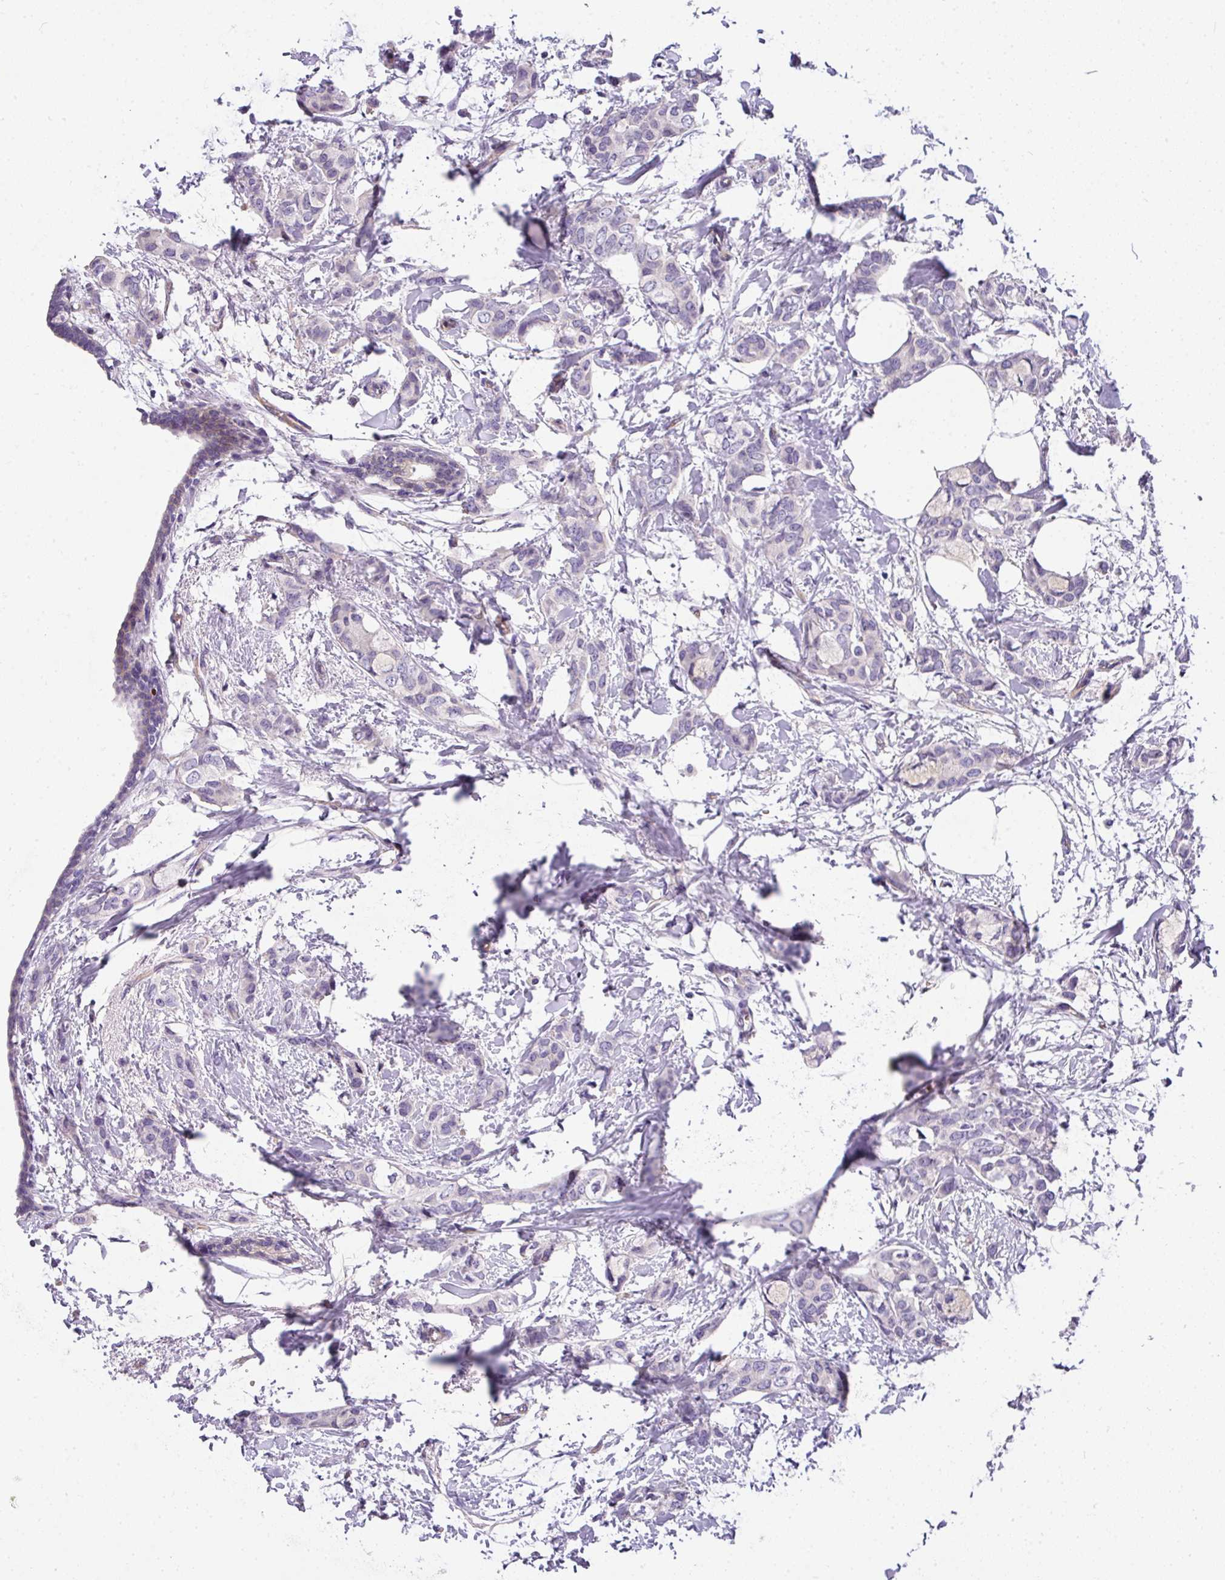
{"staining": {"intensity": "negative", "quantity": "none", "location": "none"}, "tissue": "breast cancer", "cell_type": "Tumor cells", "image_type": "cancer", "snomed": [{"axis": "morphology", "description": "Duct carcinoma"}, {"axis": "topography", "description": "Breast"}], "caption": "Human breast cancer (invasive ductal carcinoma) stained for a protein using immunohistochemistry (IHC) demonstrates no staining in tumor cells.", "gene": "OR11H4", "patient": {"sex": "female", "age": 73}}